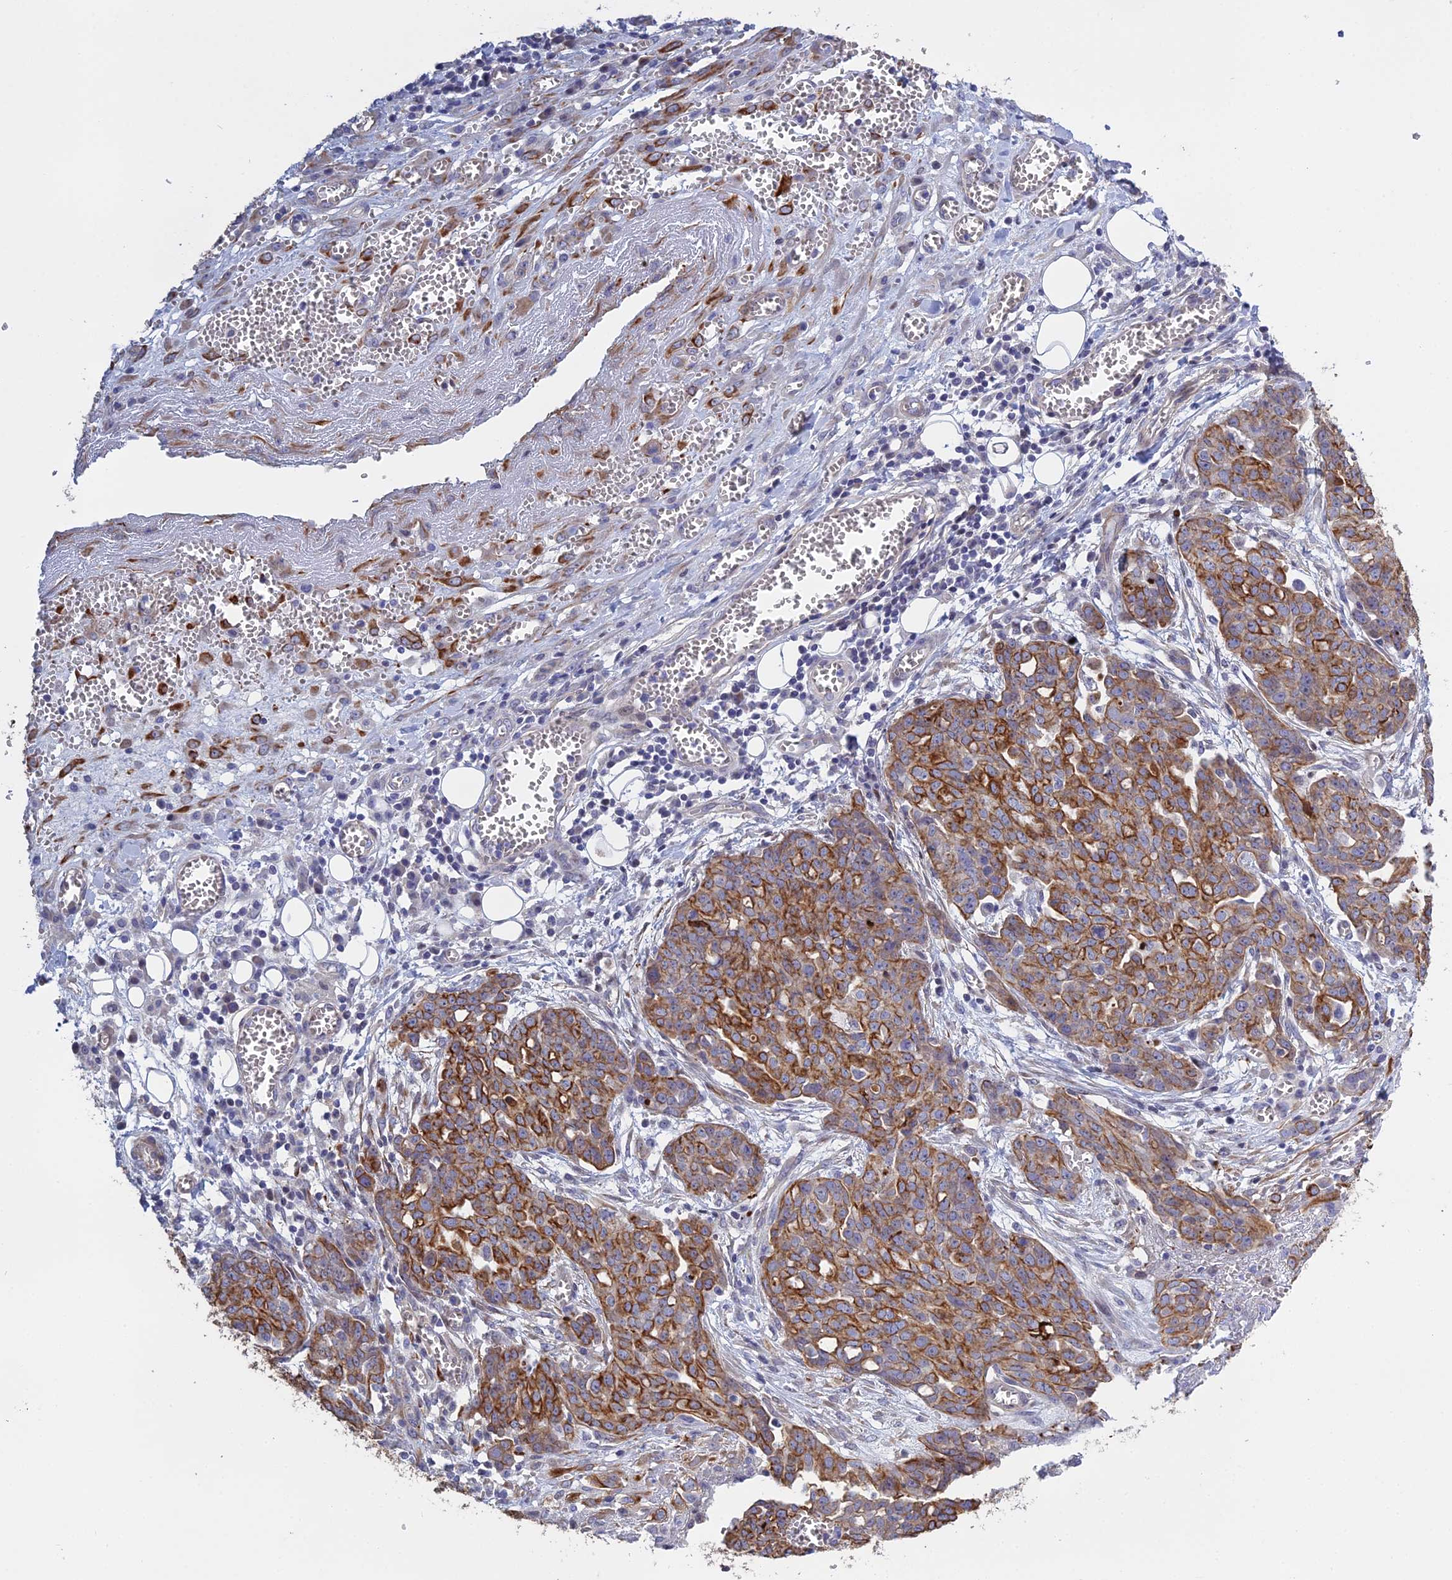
{"staining": {"intensity": "moderate", "quantity": ">75%", "location": "cytoplasmic/membranous"}, "tissue": "ovarian cancer", "cell_type": "Tumor cells", "image_type": "cancer", "snomed": [{"axis": "morphology", "description": "Cystadenocarcinoma, serous, NOS"}, {"axis": "topography", "description": "Soft tissue"}, {"axis": "topography", "description": "Ovary"}], "caption": "Brown immunohistochemical staining in human ovarian serous cystadenocarcinoma exhibits moderate cytoplasmic/membranous expression in about >75% of tumor cells. (Brightfield microscopy of DAB IHC at high magnification).", "gene": "LZTS2", "patient": {"sex": "female", "age": 57}}